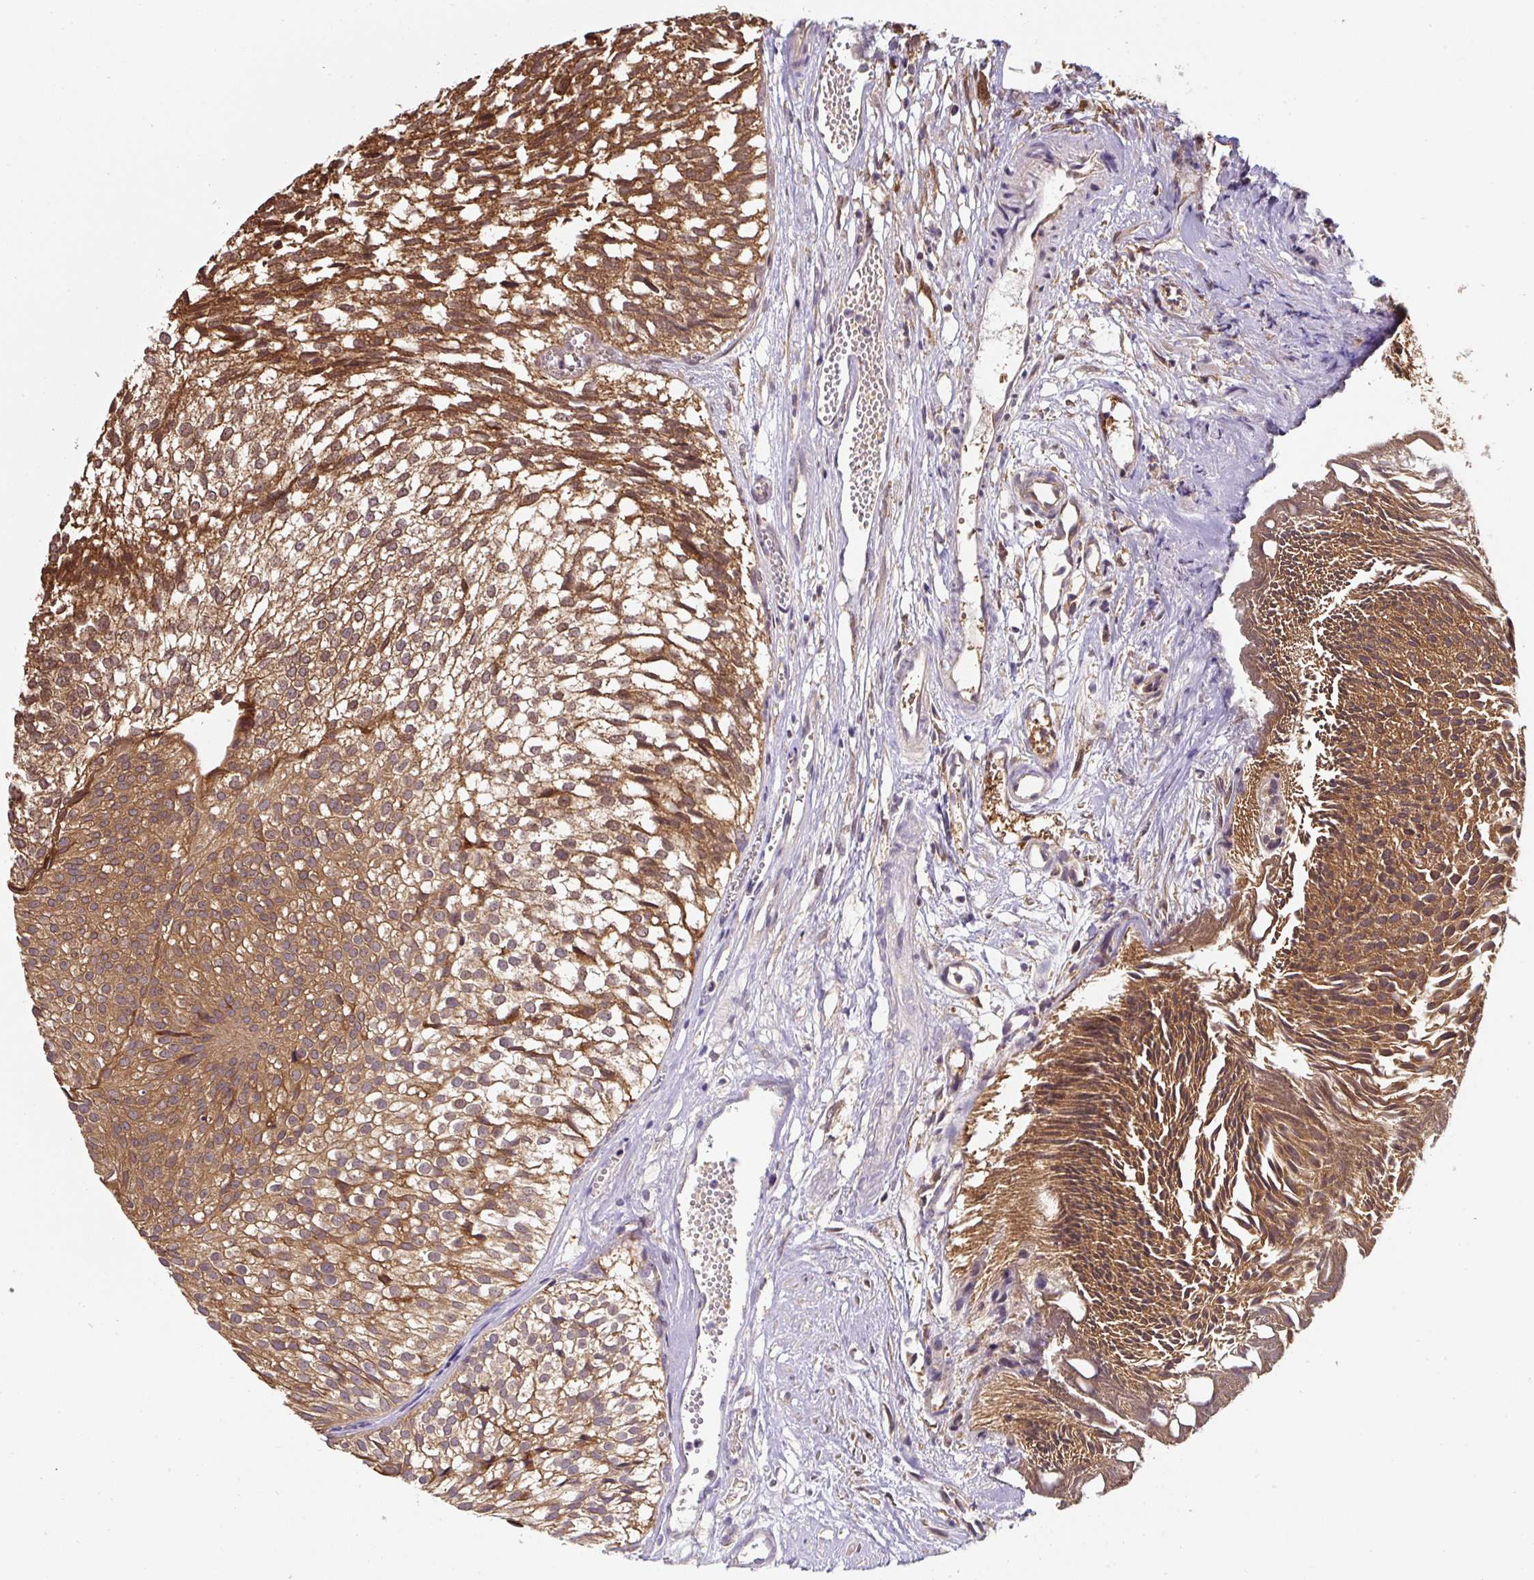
{"staining": {"intensity": "moderate", "quantity": ">75%", "location": "cytoplasmic/membranous"}, "tissue": "urothelial cancer", "cell_type": "Tumor cells", "image_type": "cancer", "snomed": [{"axis": "morphology", "description": "Urothelial carcinoma, Low grade"}, {"axis": "topography", "description": "Urinary bladder"}], "caption": "This micrograph displays immunohistochemistry staining of urothelial cancer, with medium moderate cytoplasmic/membranous staining in approximately >75% of tumor cells.", "gene": "ST13", "patient": {"sex": "male", "age": 91}}